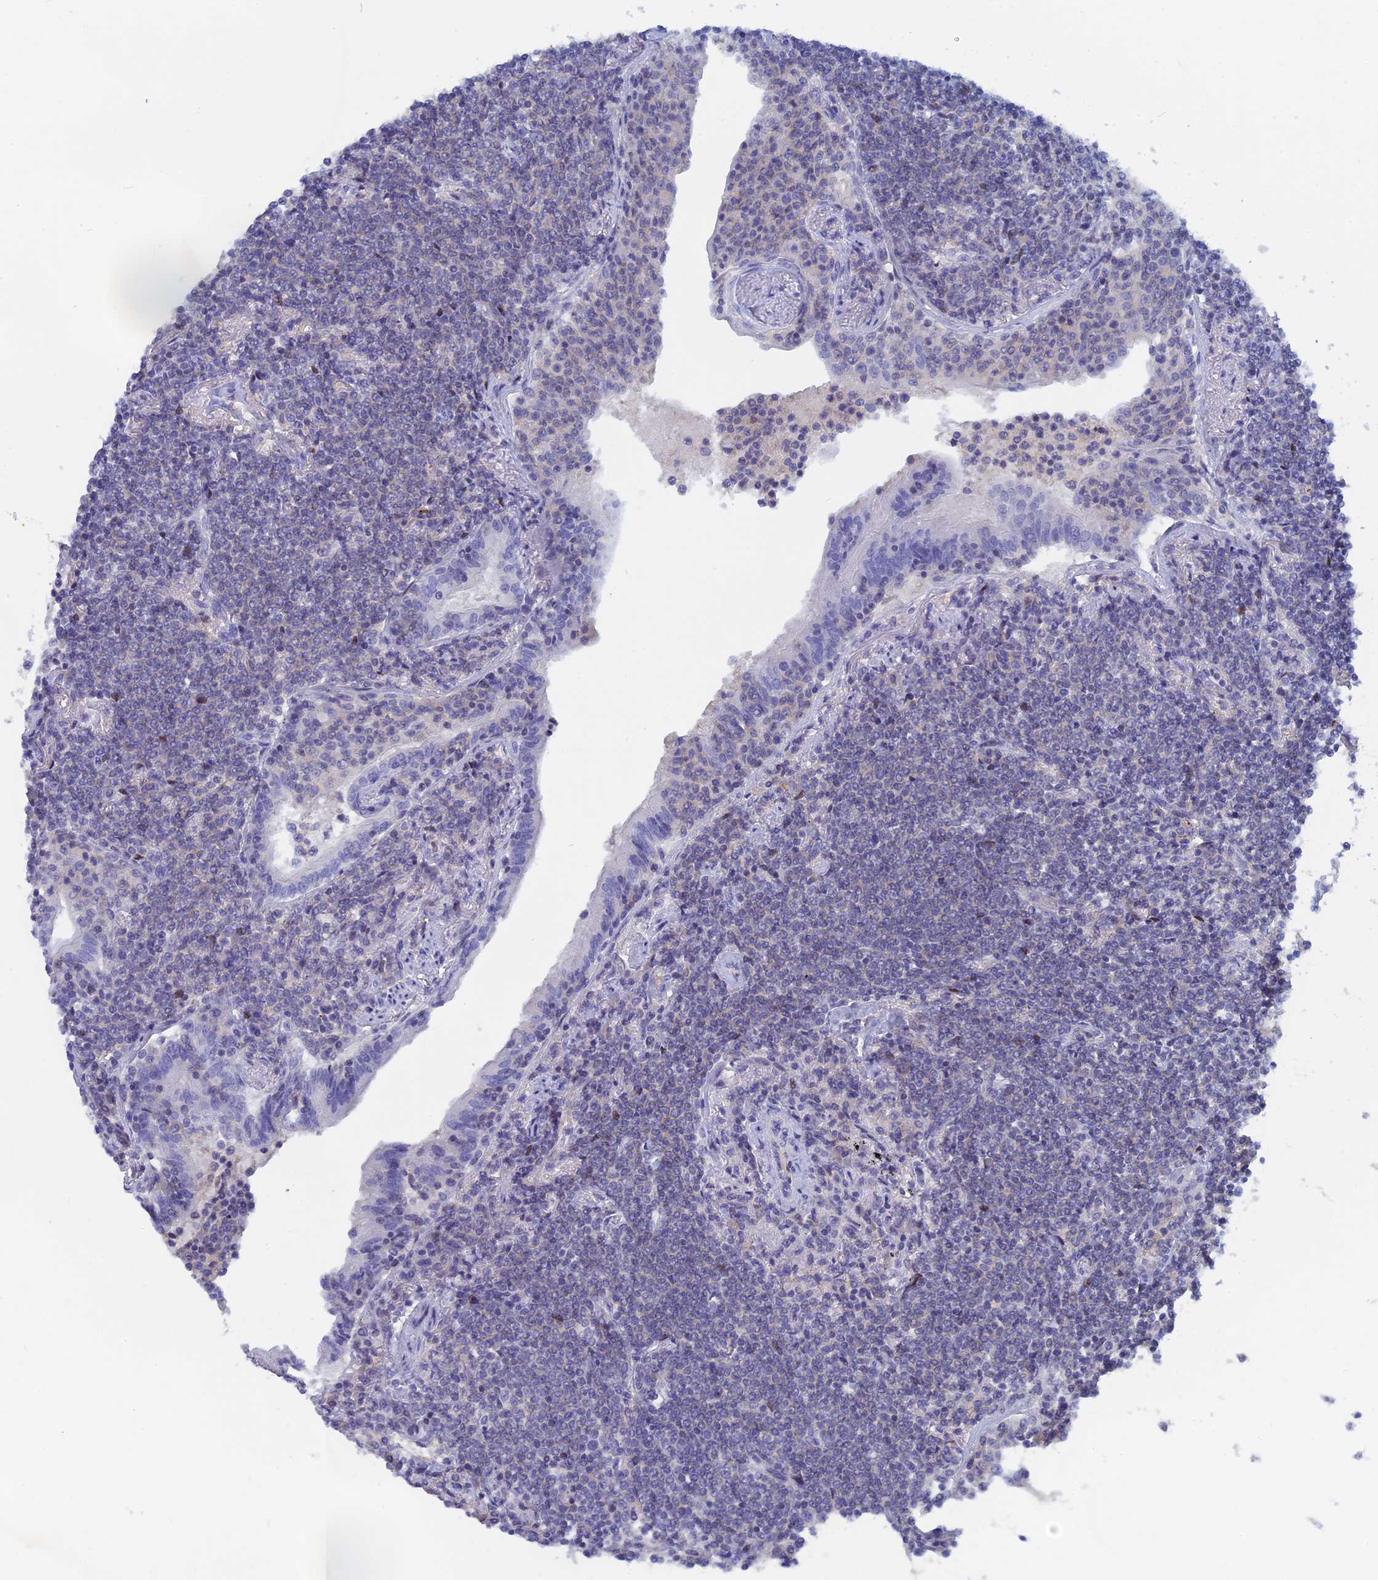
{"staining": {"intensity": "negative", "quantity": "none", "location": "none"}, "tissue": "lymphoma", "cell_type": "Tumor cells", "image_type": "cancer", "snomed": [{"axis": "morphology", "description": "Malignant lymphoma, non-Hodgkin's type, Low grade"}, {"axis": "topography", "description": "Lung"}], "caption": "High power microscopy image of an IHC image of lymphoma, revealing no significant expression in tumor cells. The staining was performed using DAB to visualize the protein expression in brown, while the nuclei were stained in blue with hematoxylin (Magnification: 20x).", "gene": "ACP7", "patient": {"sex": "female", "age": 71}}